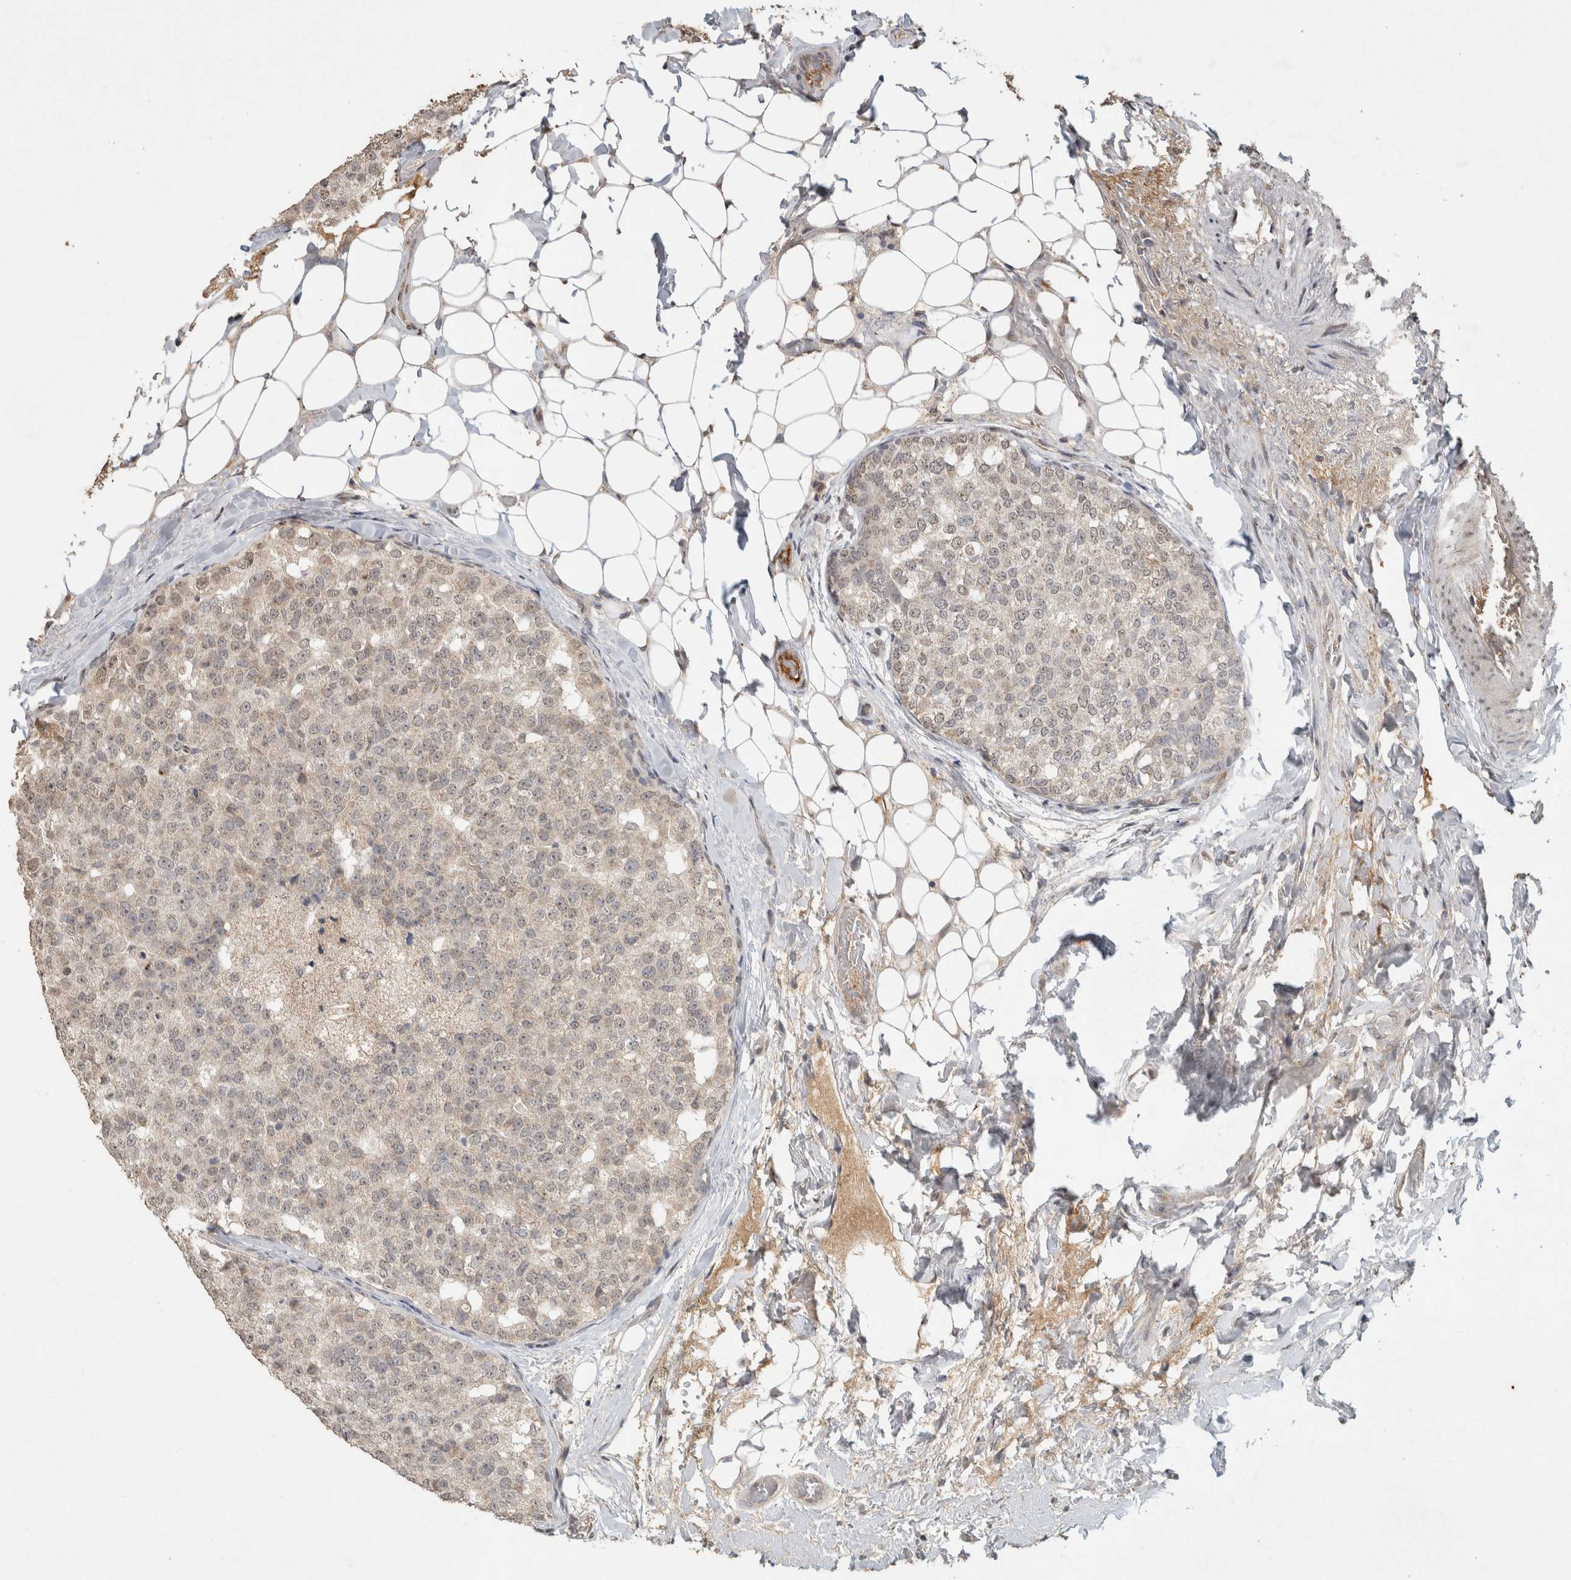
{"staining": {"intensity": "negative", "quantity": "none", "location": "none"}, "tissue": "breast cancer", "cell_type": "Tumor cells", "image_type": "cancer", "snomed": [{"axis": "morphology", "description": "Normal tissue, NOS"}, {"axis": "morphology", "description": "Duct carcinoma"}, {"axis": "topography", "description": "Breast"}], "caption": "Breast invasive ductal carcinoma stained for a protein using immunohistochemistry (IHC) exhibits no staining tumor cells.", "gene": "FAM3A", "patient": {"sex": "female", "age": 43}}